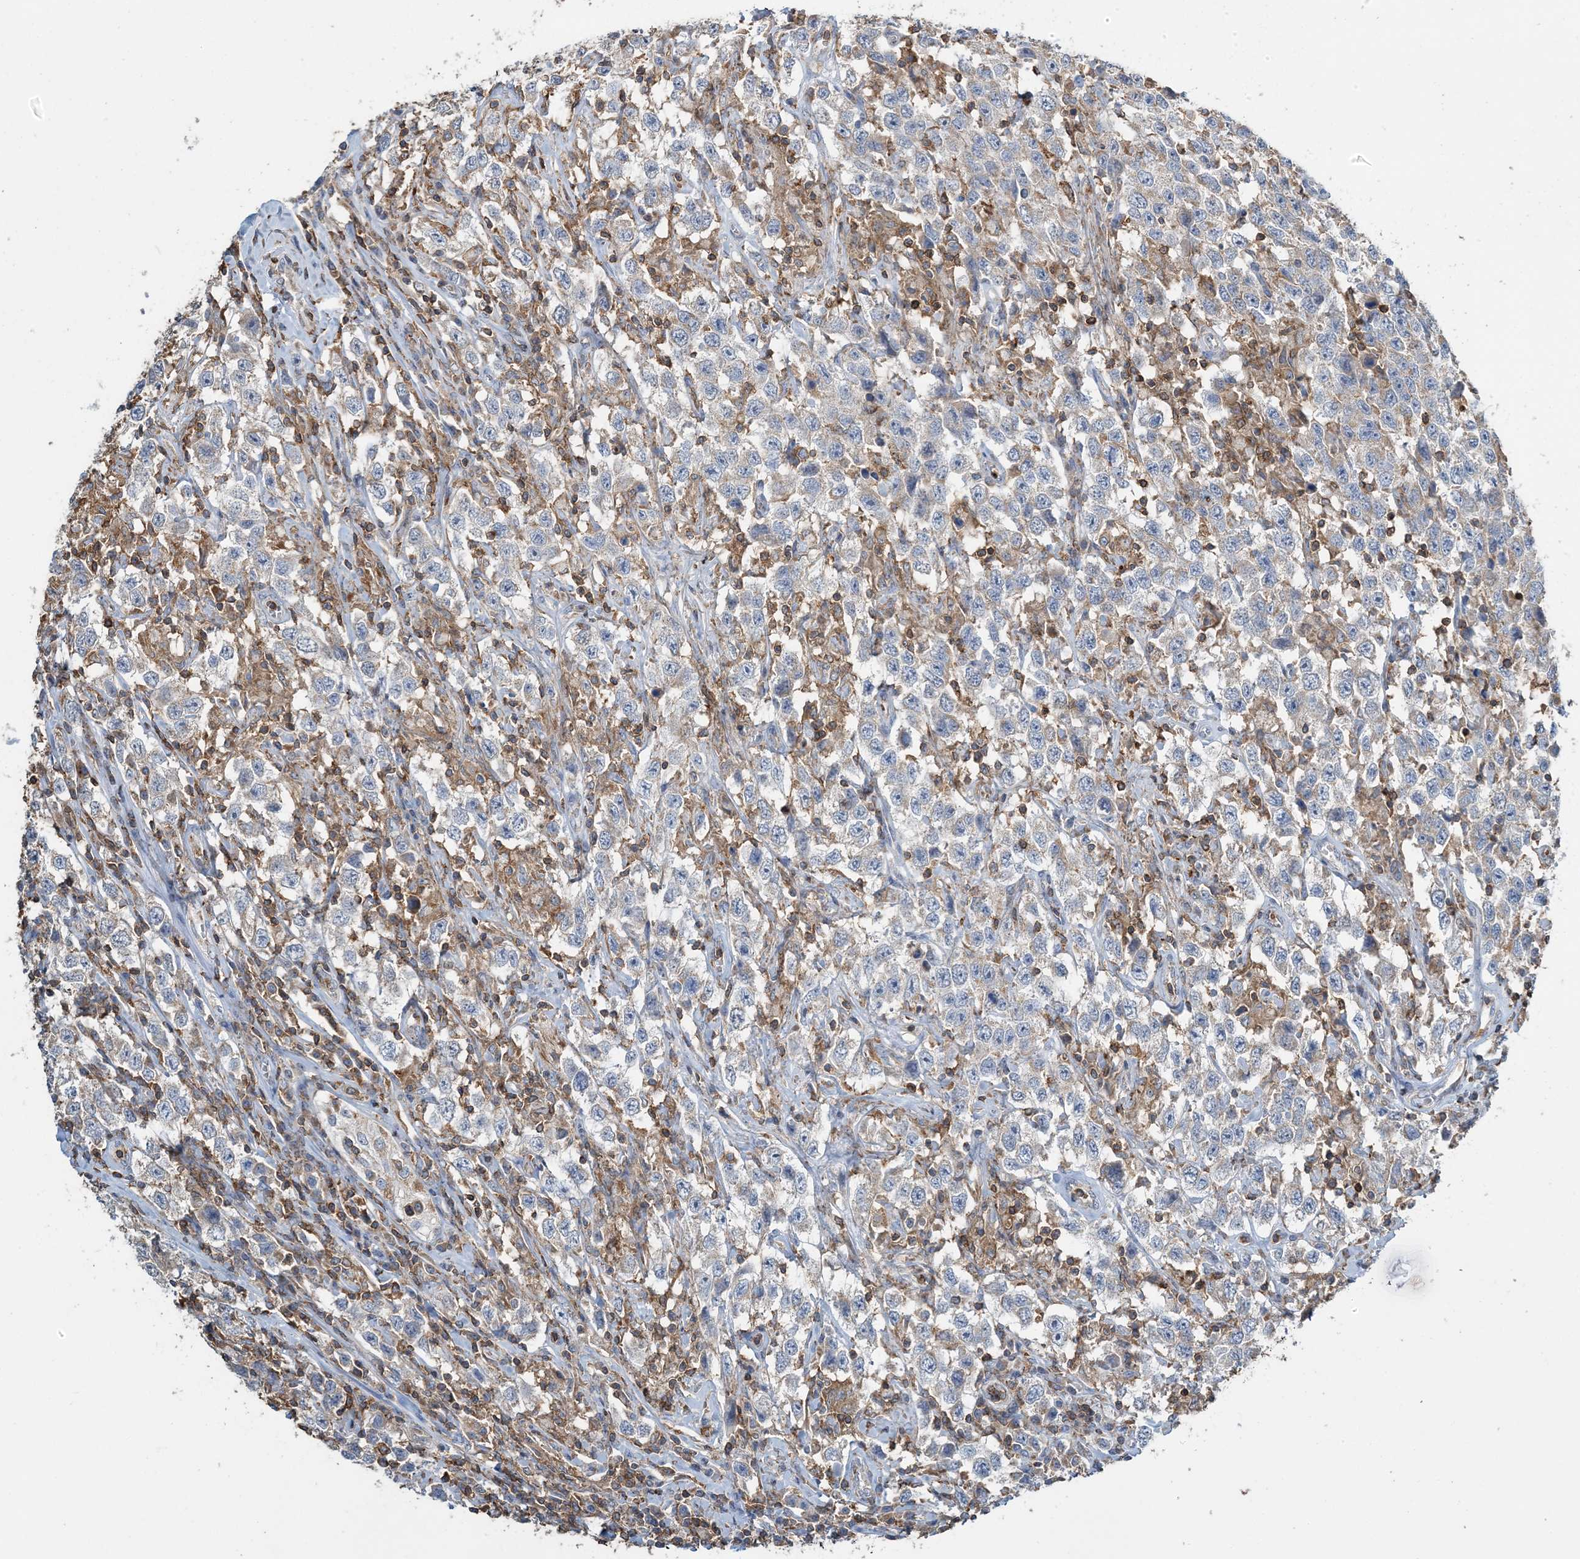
{"staining": {"intensity": "negative", "quantity": "none", "location": "none"}, "tissue": "testis cancer", "cell_type": "Tumor cells", "image_type": "cancer", "snomed": [{"axis": "morphology", "description": "Seminoma, NOS"}, {"axis": "topography", "description": "Testis"}], "caption": "This is an immunohistochemistry (IHC) histopathology image of human seminoma (testis). There is no positivity in tumor cells.", "gene": "TMLHE", "patient": {"sex": "male", "age": 41}}